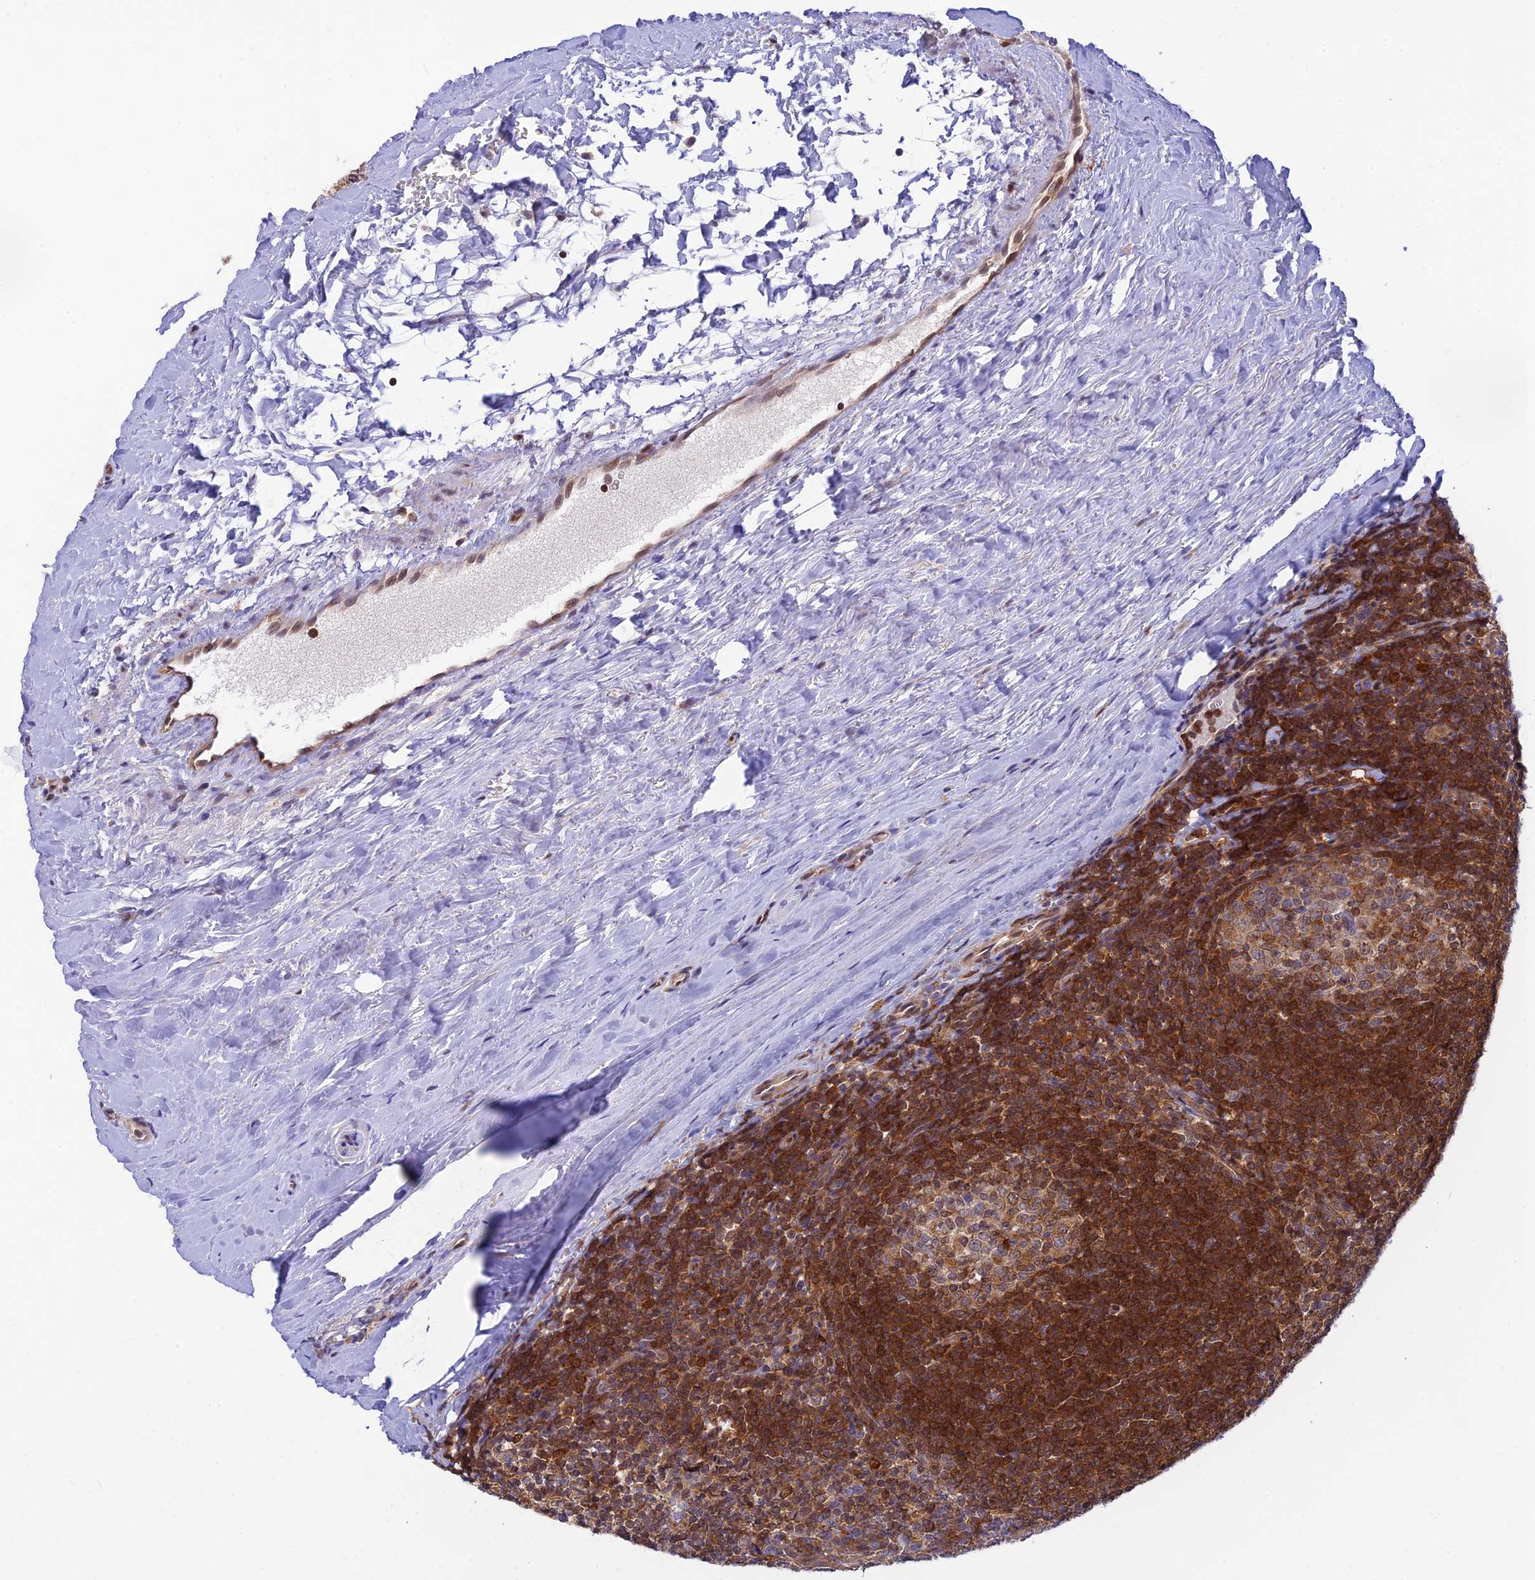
{"staining": {"intensity": "moderate", "quantity": ">75%", "location": "cytoplasmic/membranous"}, "tissue": "tonsil", "cell_type": "Germinal center cells", "image_type": "normal", "snomed": [{"axis": "morphology", "description": "Normal tissue, NOS"}, {"axis": "topography", "description": "Tonsil"}], "caption": "Immunohistochemical staining of unremarkable human tonsil displays moderate cytoplasmic/membranous protein staining in about >75% of germinal center cells.", "gene": "LYSMD2", "patient": {"sex": "male", "age": 27}}